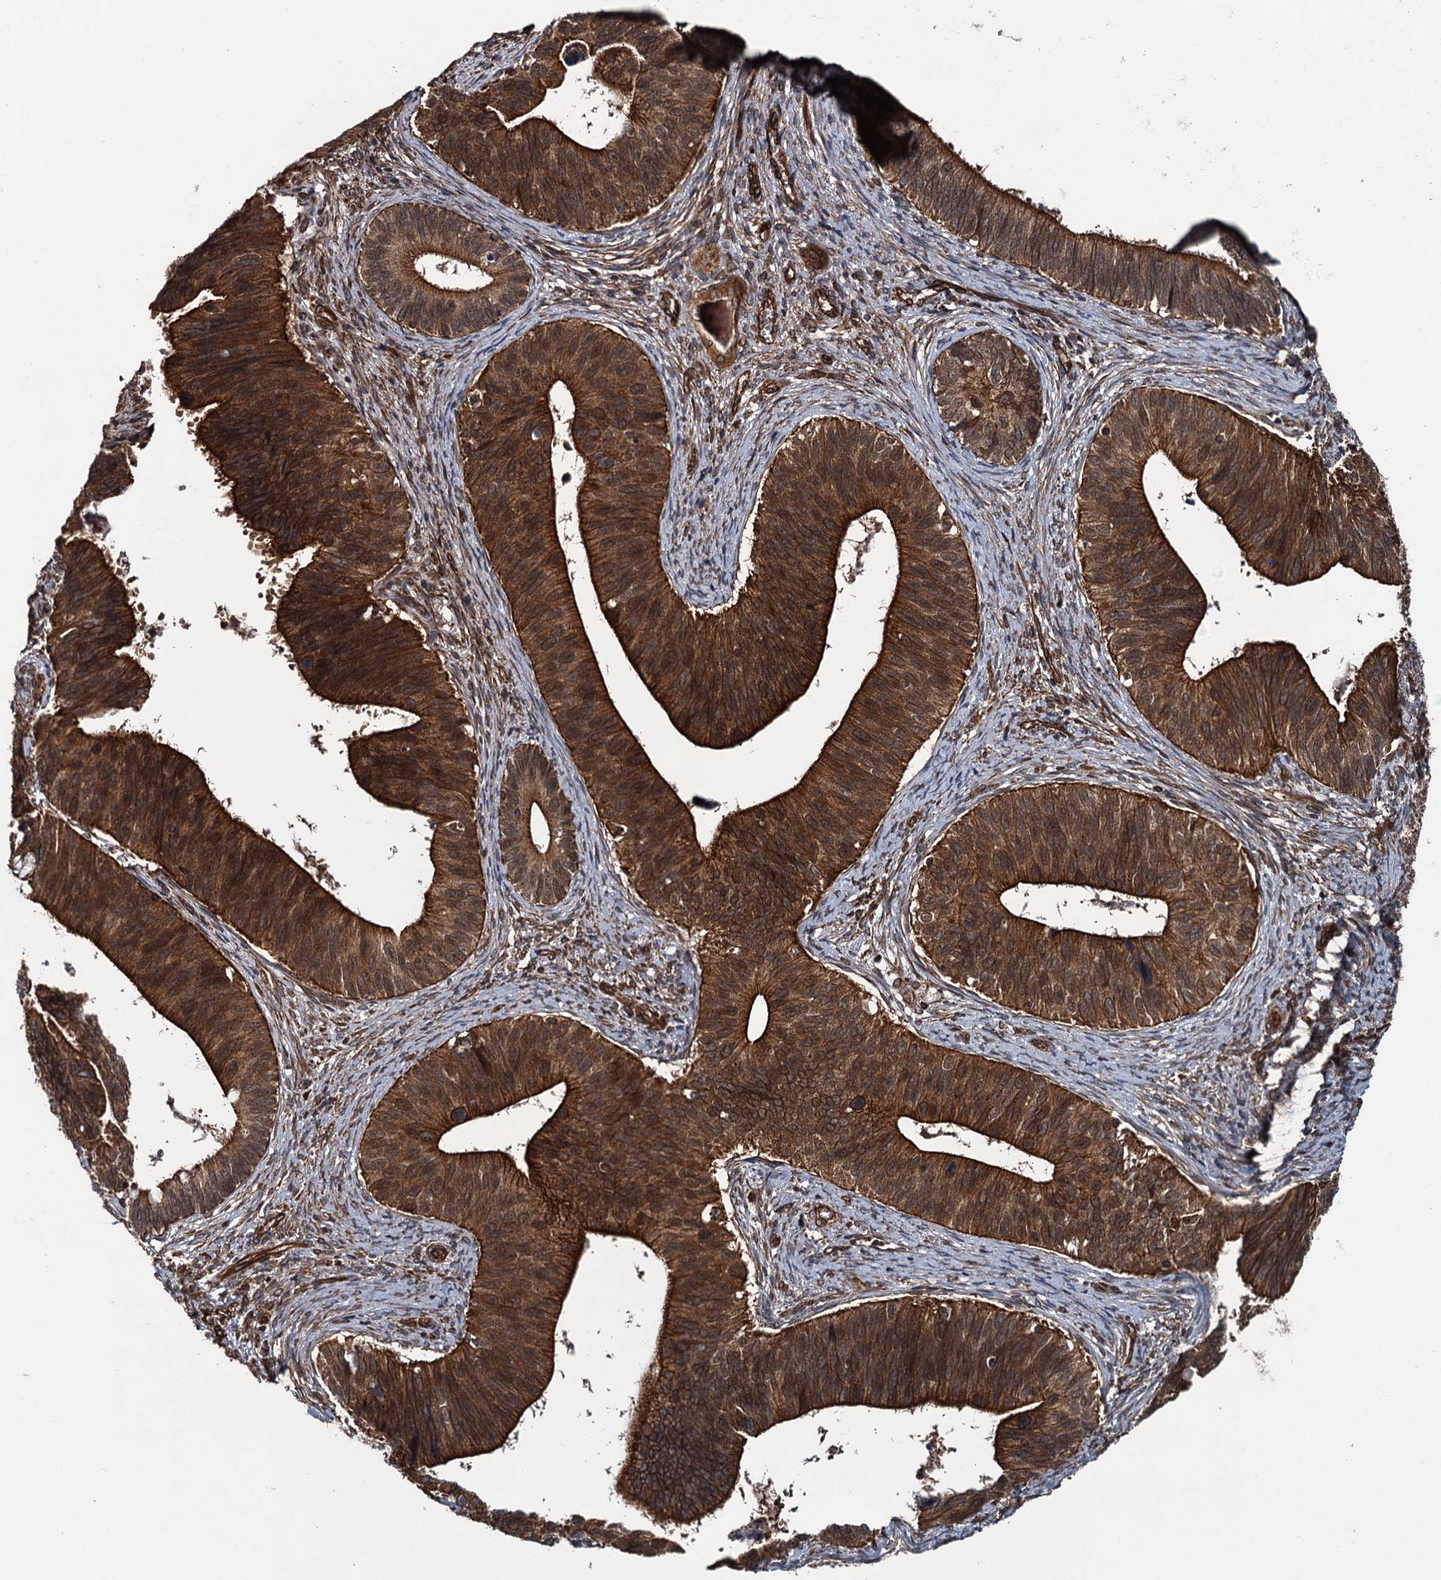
{"staining": {"intensity": "strong", "quantity": ">75%", "location": "cytoplasmic/membranous"}, "tissue": "cervical cancer", "cell_type": "Tumor cells", "image_type": "cancer", "snomed": [{"axis": "morphology", "description": "Adenocarcinoma, NOS"}, {"axis": "topography", "description": "Cervix"}], "caption": "Immunohistochemistry (IHC) image of neoplastic tissue: human adenocarcinoma (cervical) stained using immunohistochemistry exhibits high levels of strong protein expression localized specifically in the cytoplasmic/membranous of tumor cells, appearing as a cytoplasmic/membranous brown color.", "gene": "ZFYVE19", "patient": {"sex": "female", "age": 42}}